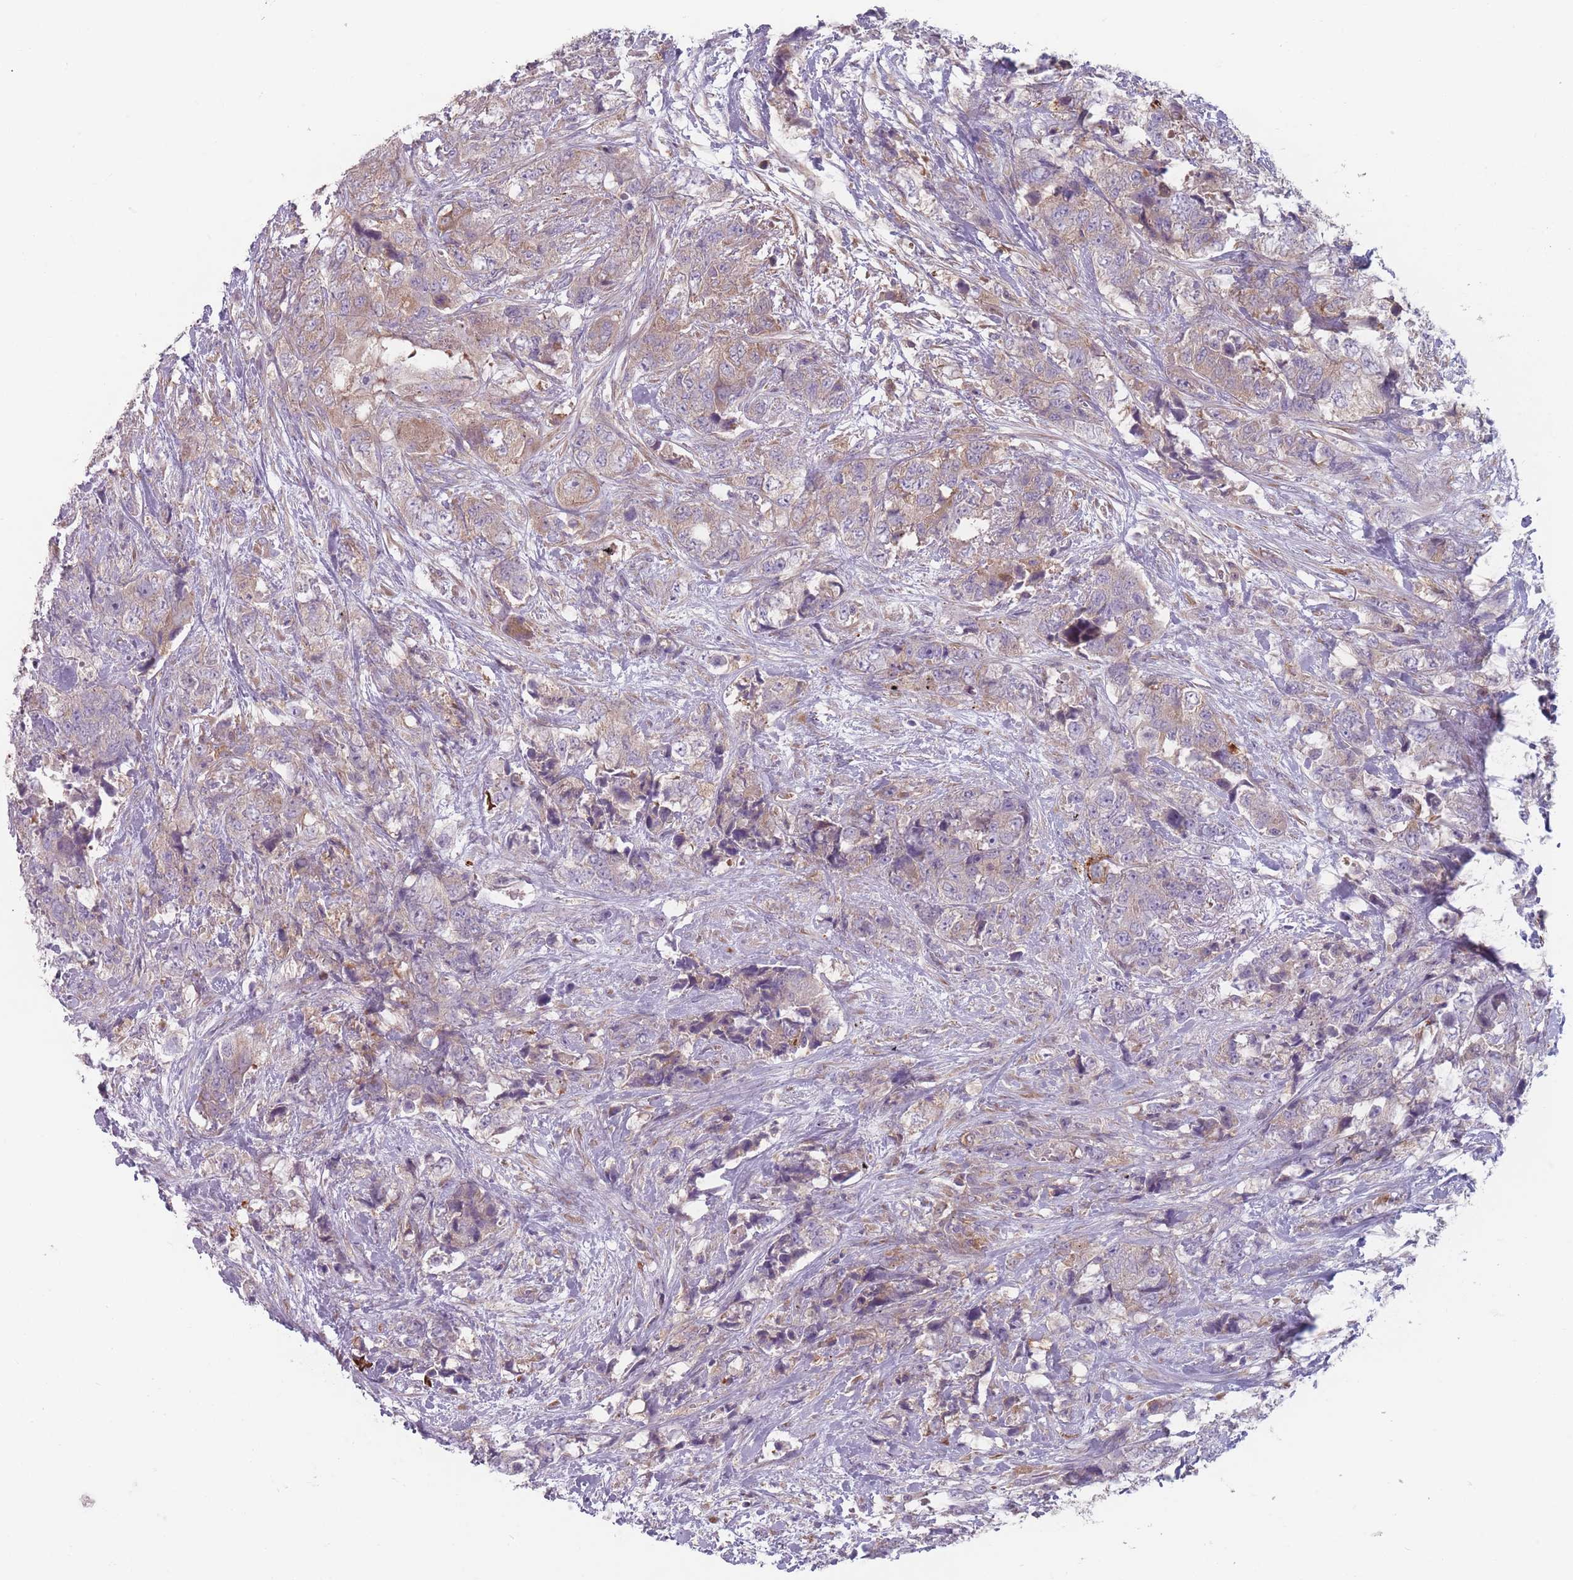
{"staining": {"intensity": "weak", "quantity": "<25%", "location": "cytoplasmic/membranous"}, "tissue": "urothelial cancer", "cell_type": "Tumor cells", "image_type": "cancer", "snomed": [{"axis": "morphology", "description": "Urothelial carcinoma, High grade"}, {"axis": "topography", "description": "Urinary bladder"}], "caption": "Protein analysis of urothelial carcinoma (high-grade) displays no significant expression in tumor cells.", "gene": "HSBP1L1", "patient": {"sex": "female", "age": 78}}